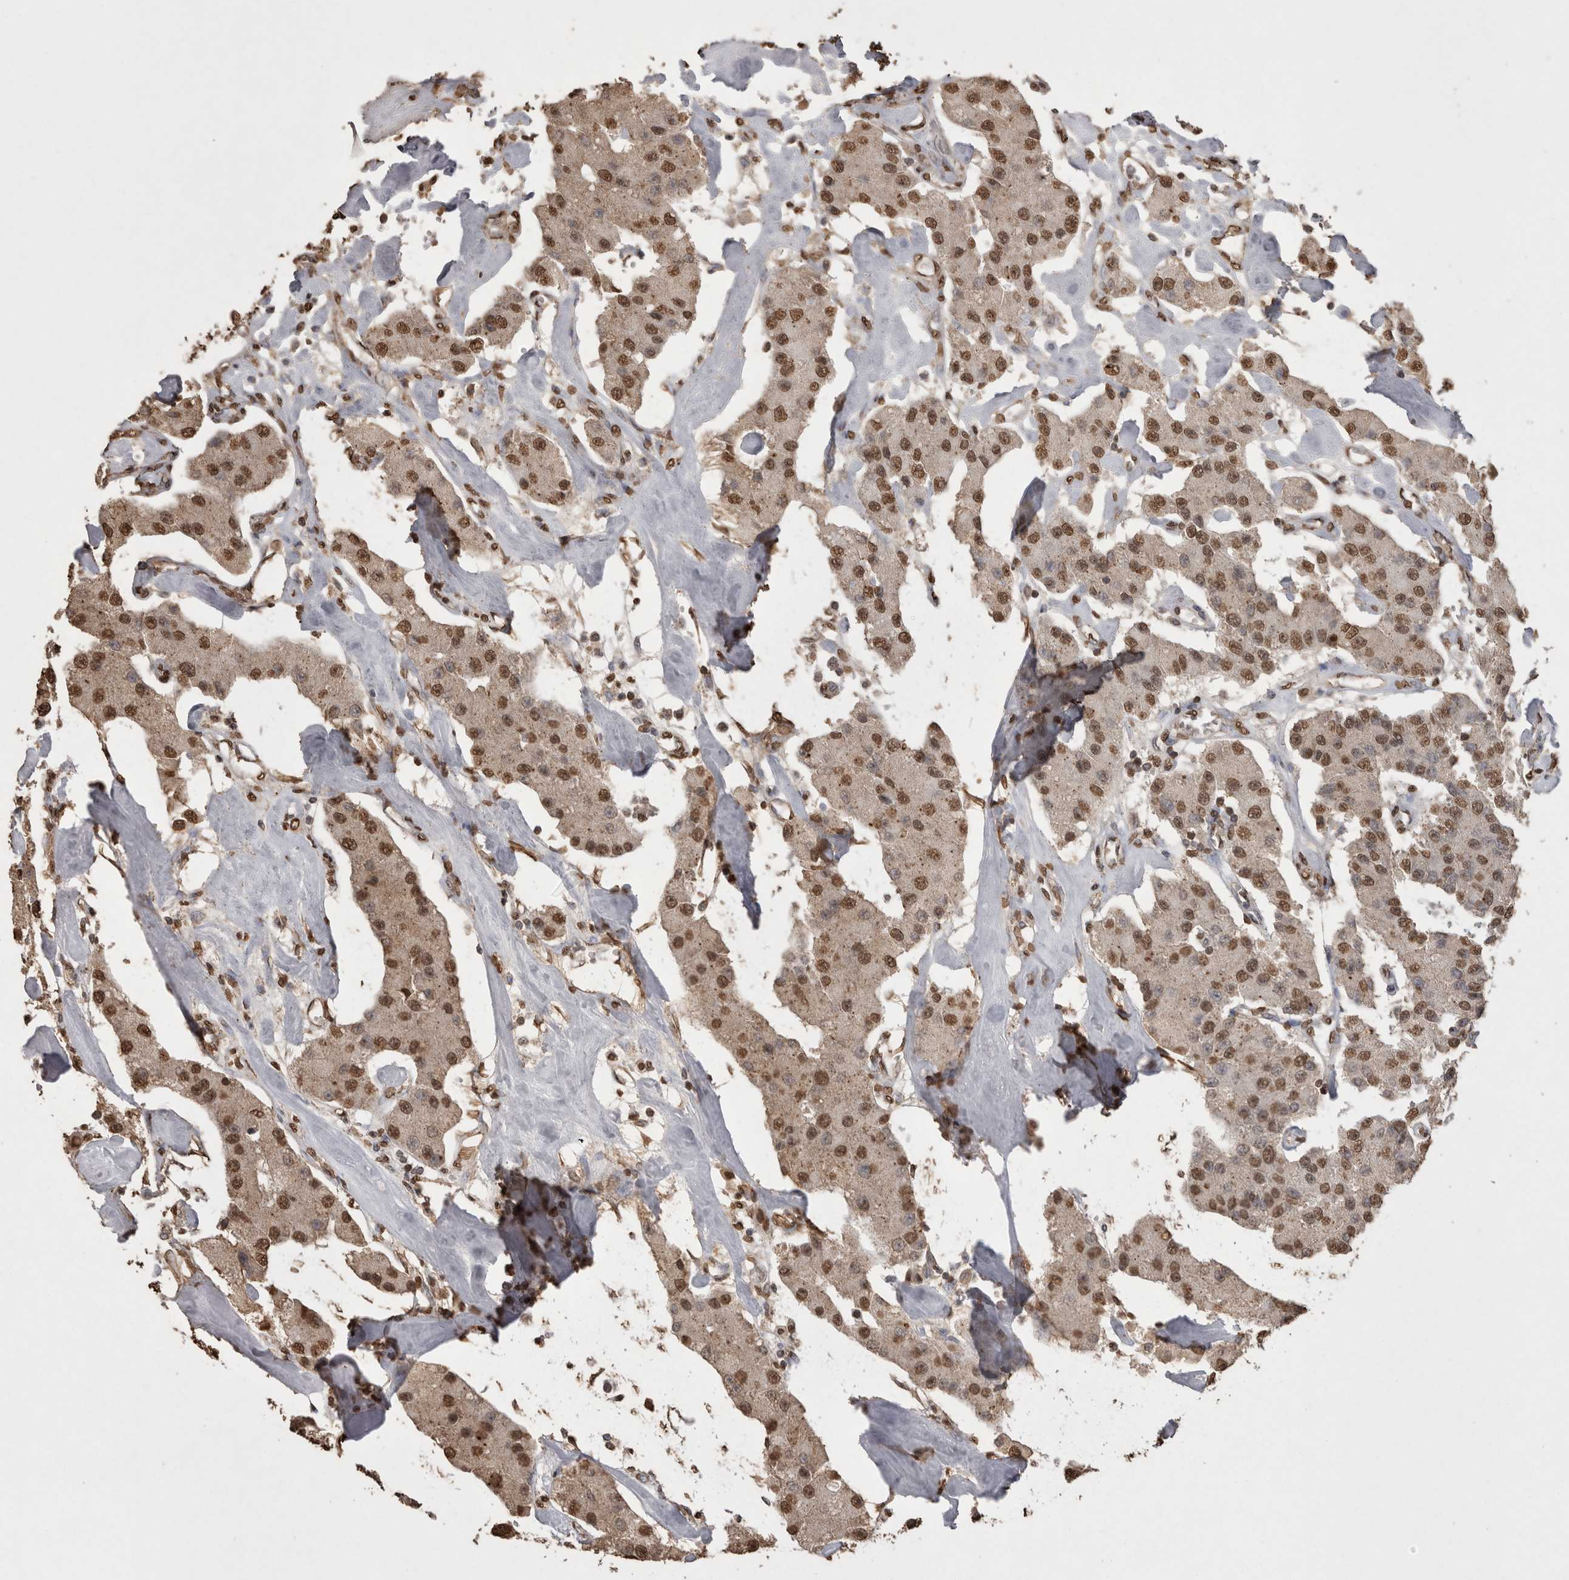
{"staining": {"intensity": "moderate", "quantity": ">75%", "location": "nuclear"}, "tissue": "carcinoid", "cell_type": "Tumor cells", "image_type": "cancer", "snomed": [{"axis": "morphology", "description": "Carcinoid, malignant, NOS"}, {"axis": "topography", "description": "Pancreas"}], "caption": "About >75% of tumor cells in human carcinoid reveal moderate nuclear protein expression as visualized by brown immunohistochemical staining.", "gene": "POU5F1", "patient": {"sex": "male", "age": 41}}